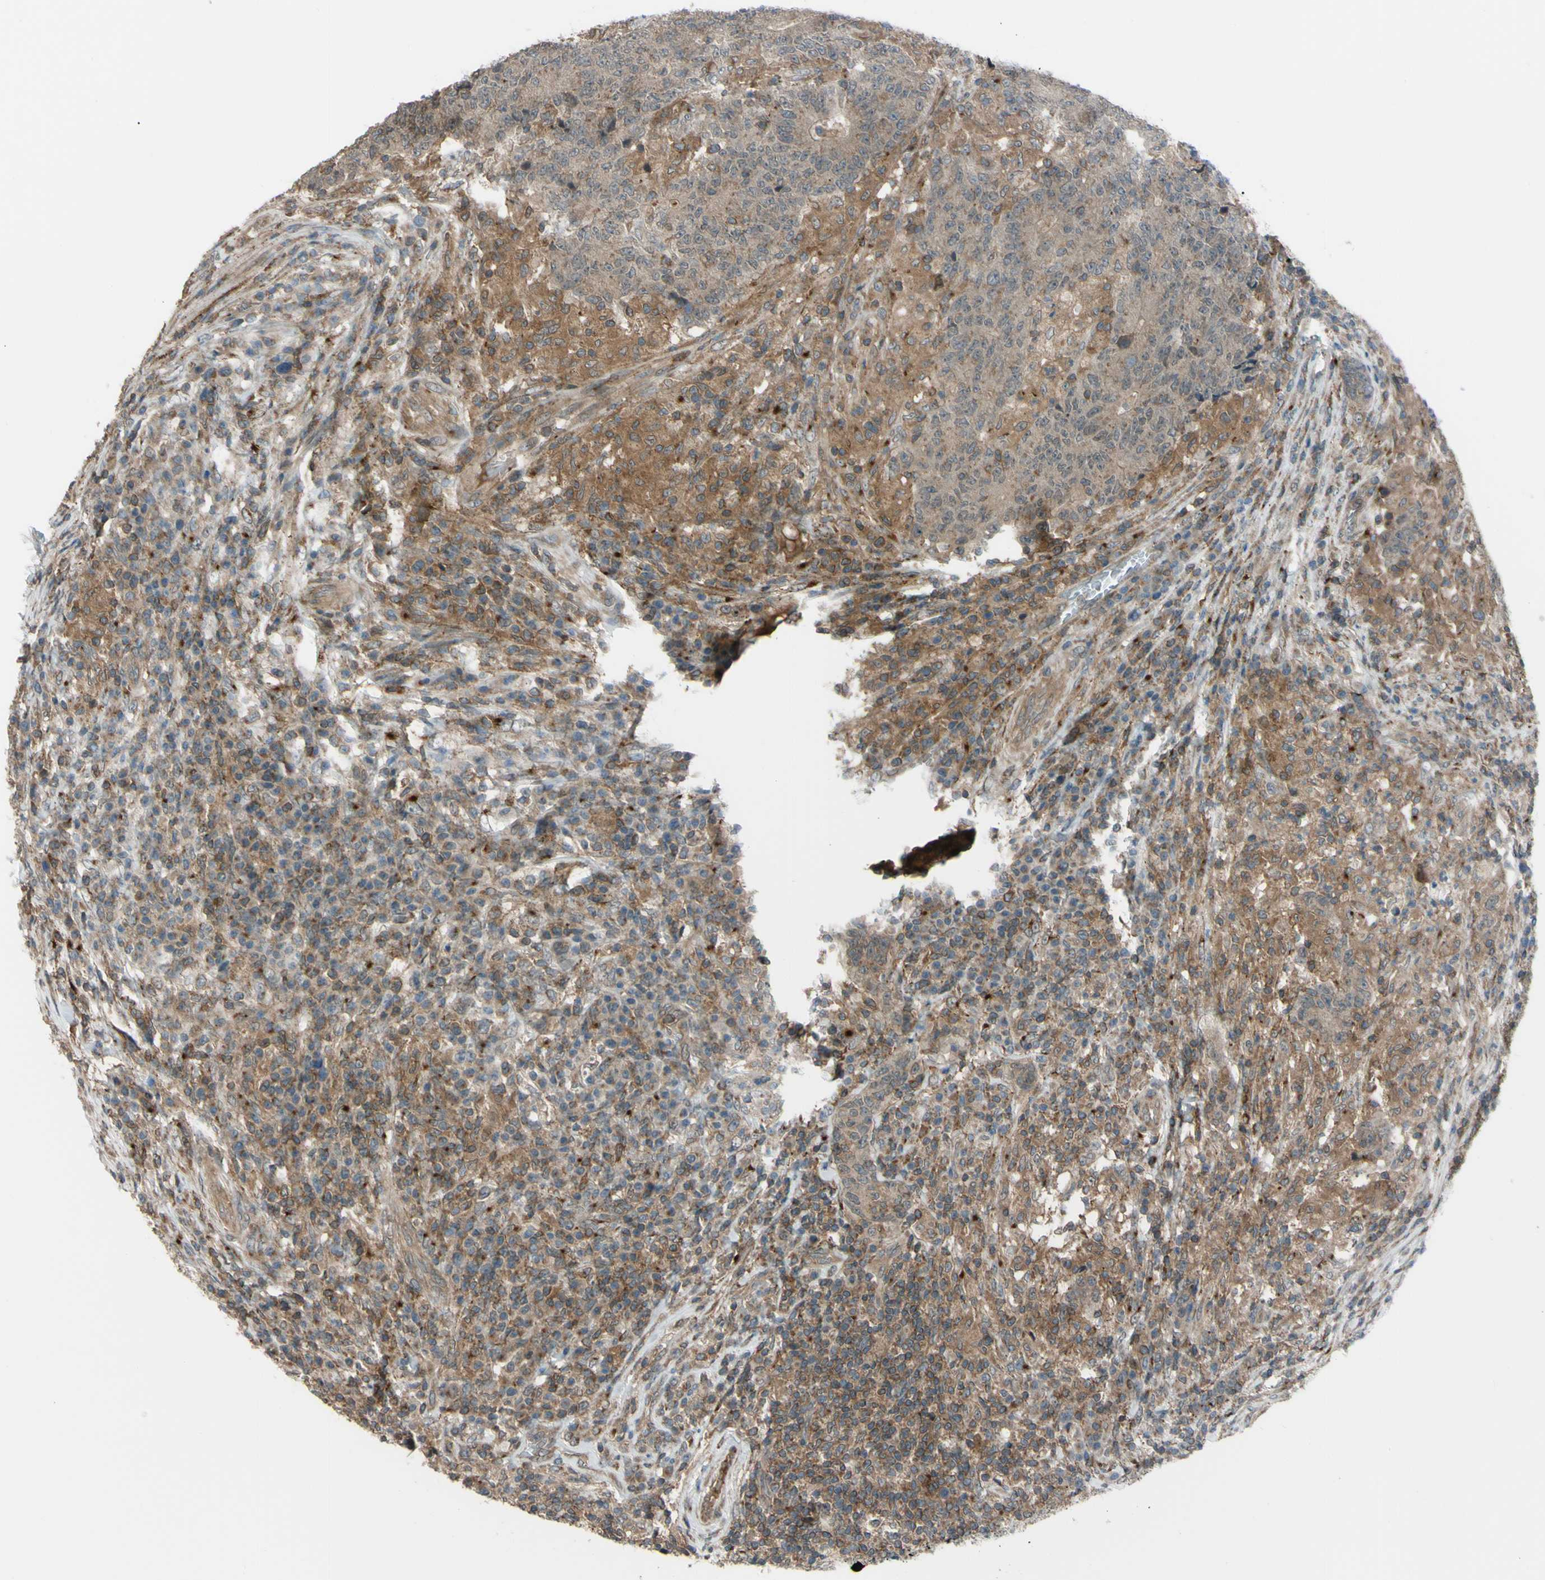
{"staining": {"intensity": "moderate", "quantity": "25%-75%", "location": "cytoplasmic/membranous,nuclear"}, "tissue": "colorectal cancer", "cell_type": "Tumor cells", "image_type": "cancer", "snomed": [{"axis": "morphology", "description": "Normal tissue, NOS"}, {"axis": "morphology", "description": "Adenocarcinoma, NOS"}, {"axis": "topography", "description": "Colon"}], "caption": "Immunohistochemical staining of human colorectal adenocarcinoma reveals medium levels of moderate cytoplasmic/membranous and nuclear staining in approximately 25%-75% of tumor cells. (DAB (3,3'-diaminobenzidine) IHC with brightfield microscopy, high magnification).", "gene": "FLII", "patient": {"sex": "female", "age": 75}}